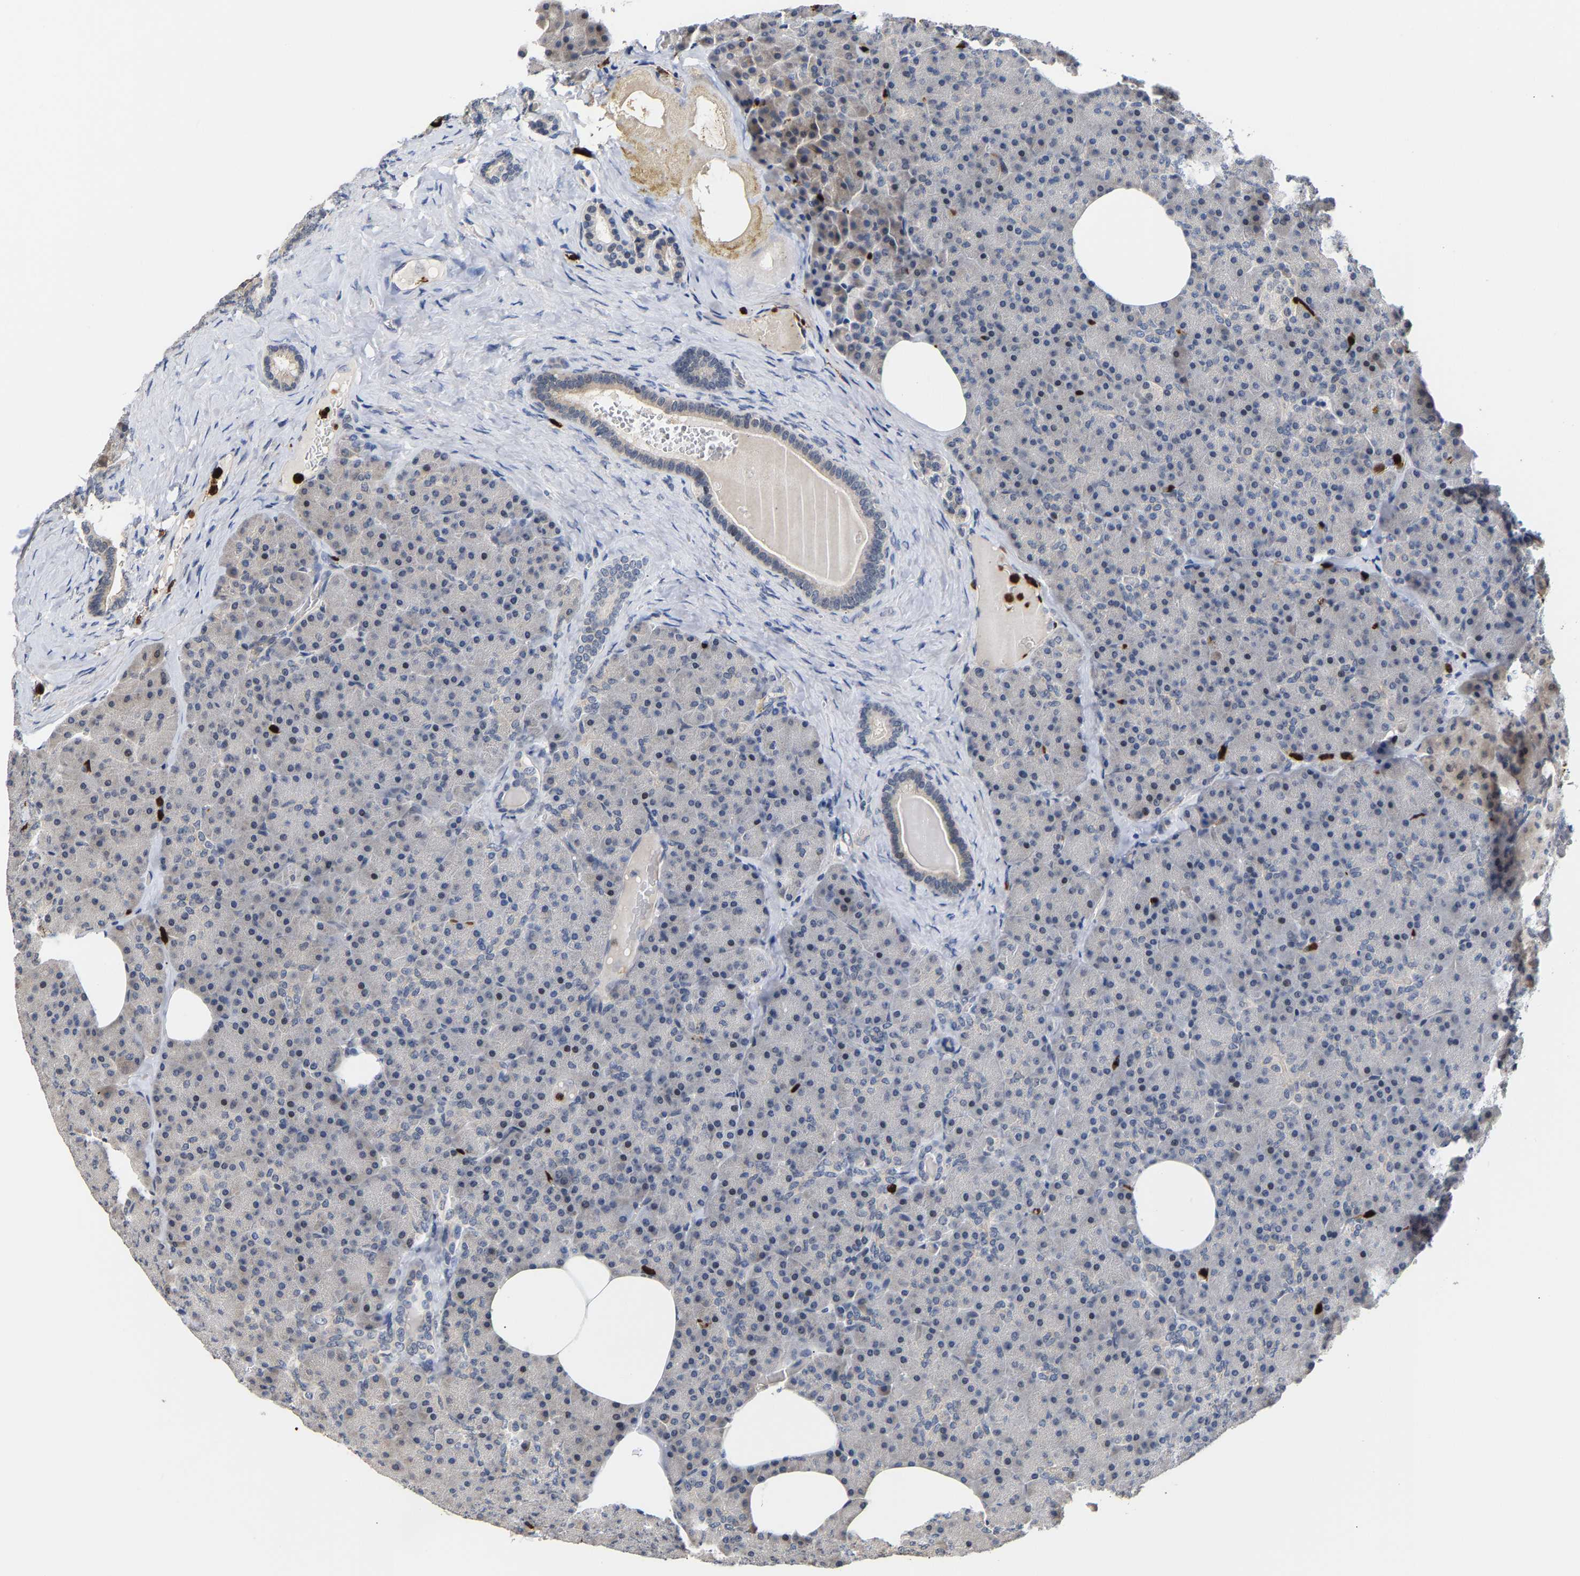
{"staining": {"intensity": "weak", "quantity": "<25%", "location": "cytoplasmic/membranous"}, "tissue": "pancreas", "cell_type": "Exocrine glandular cells", "image_type": "normal", "snomed": [{"axis": "morphology", "description": "Normal tissue, NOS"}, {"axis": "morphology", "description": "Carcinoid, malignant, NOS"}, {"axis": "topography", "description": "Pancreas"}], "caption": "Immunohistochemistry (IHC) photomicrograph of unremarkable pancreas: pancreas stained with DAB exhibits no significant protein staining in exocrine glandular cells. Nuclei are stained in blue.", "gene": "TDRD7", "patient": {"sex": "female", "age": 35}}